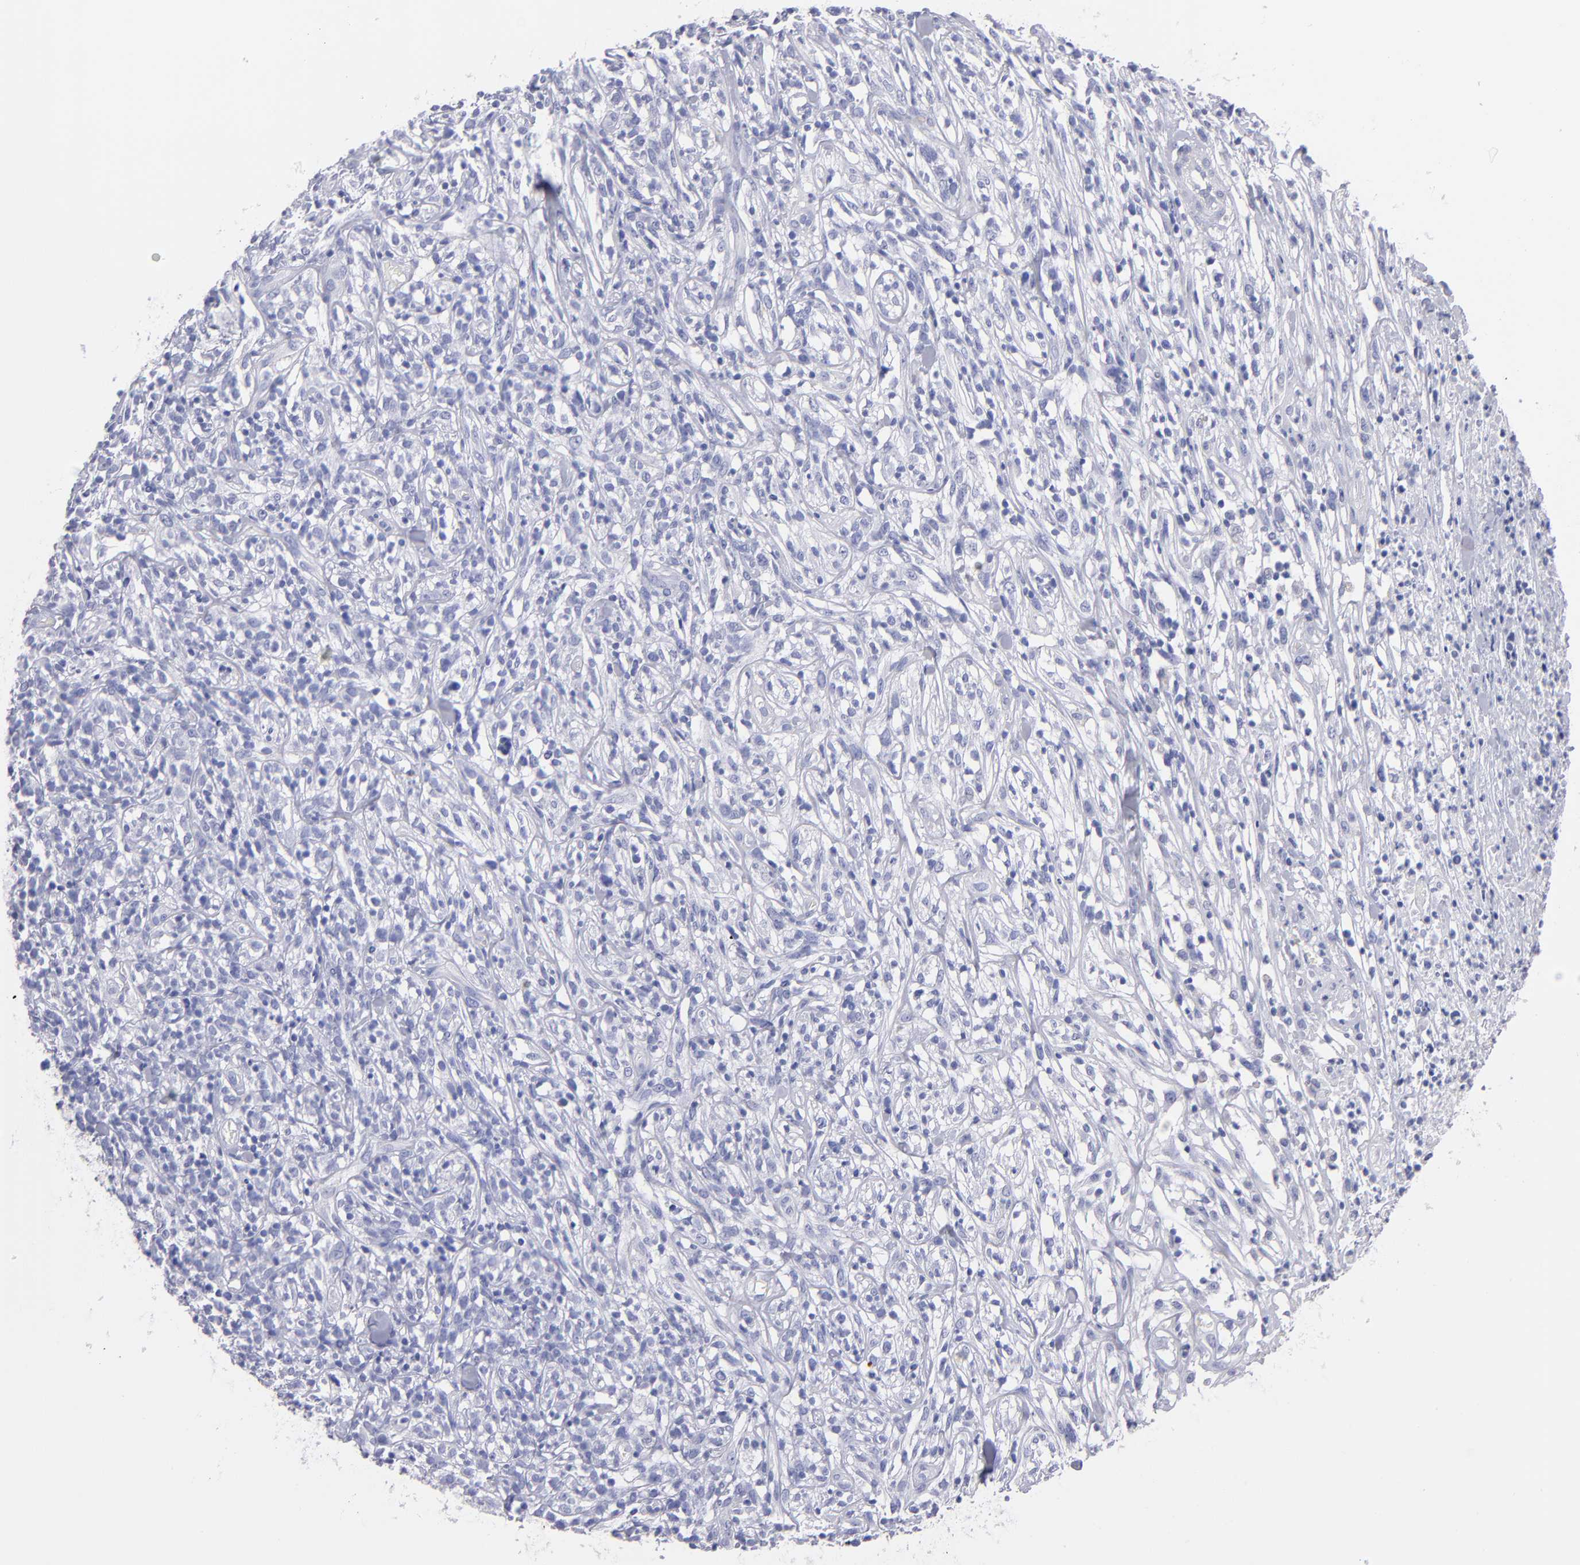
{"staining": {"intensity": "negative", "quantity": "none", "location": "none"}, "tissue": "lymphoma", "cell_type": "Tumor cells", "image_type": "cancer", "snomed": [{"axis": "morphology", "description": "Malignant lymphoma, non-Hodgkin's type, High grade"}, {"axis": "topography", "description": "Lymph node"}], "caption": "Tumor cells show no significant protein positivity in lymphoma.", "gene": "MB", "patient": {"sex": "female", "age": 73}}